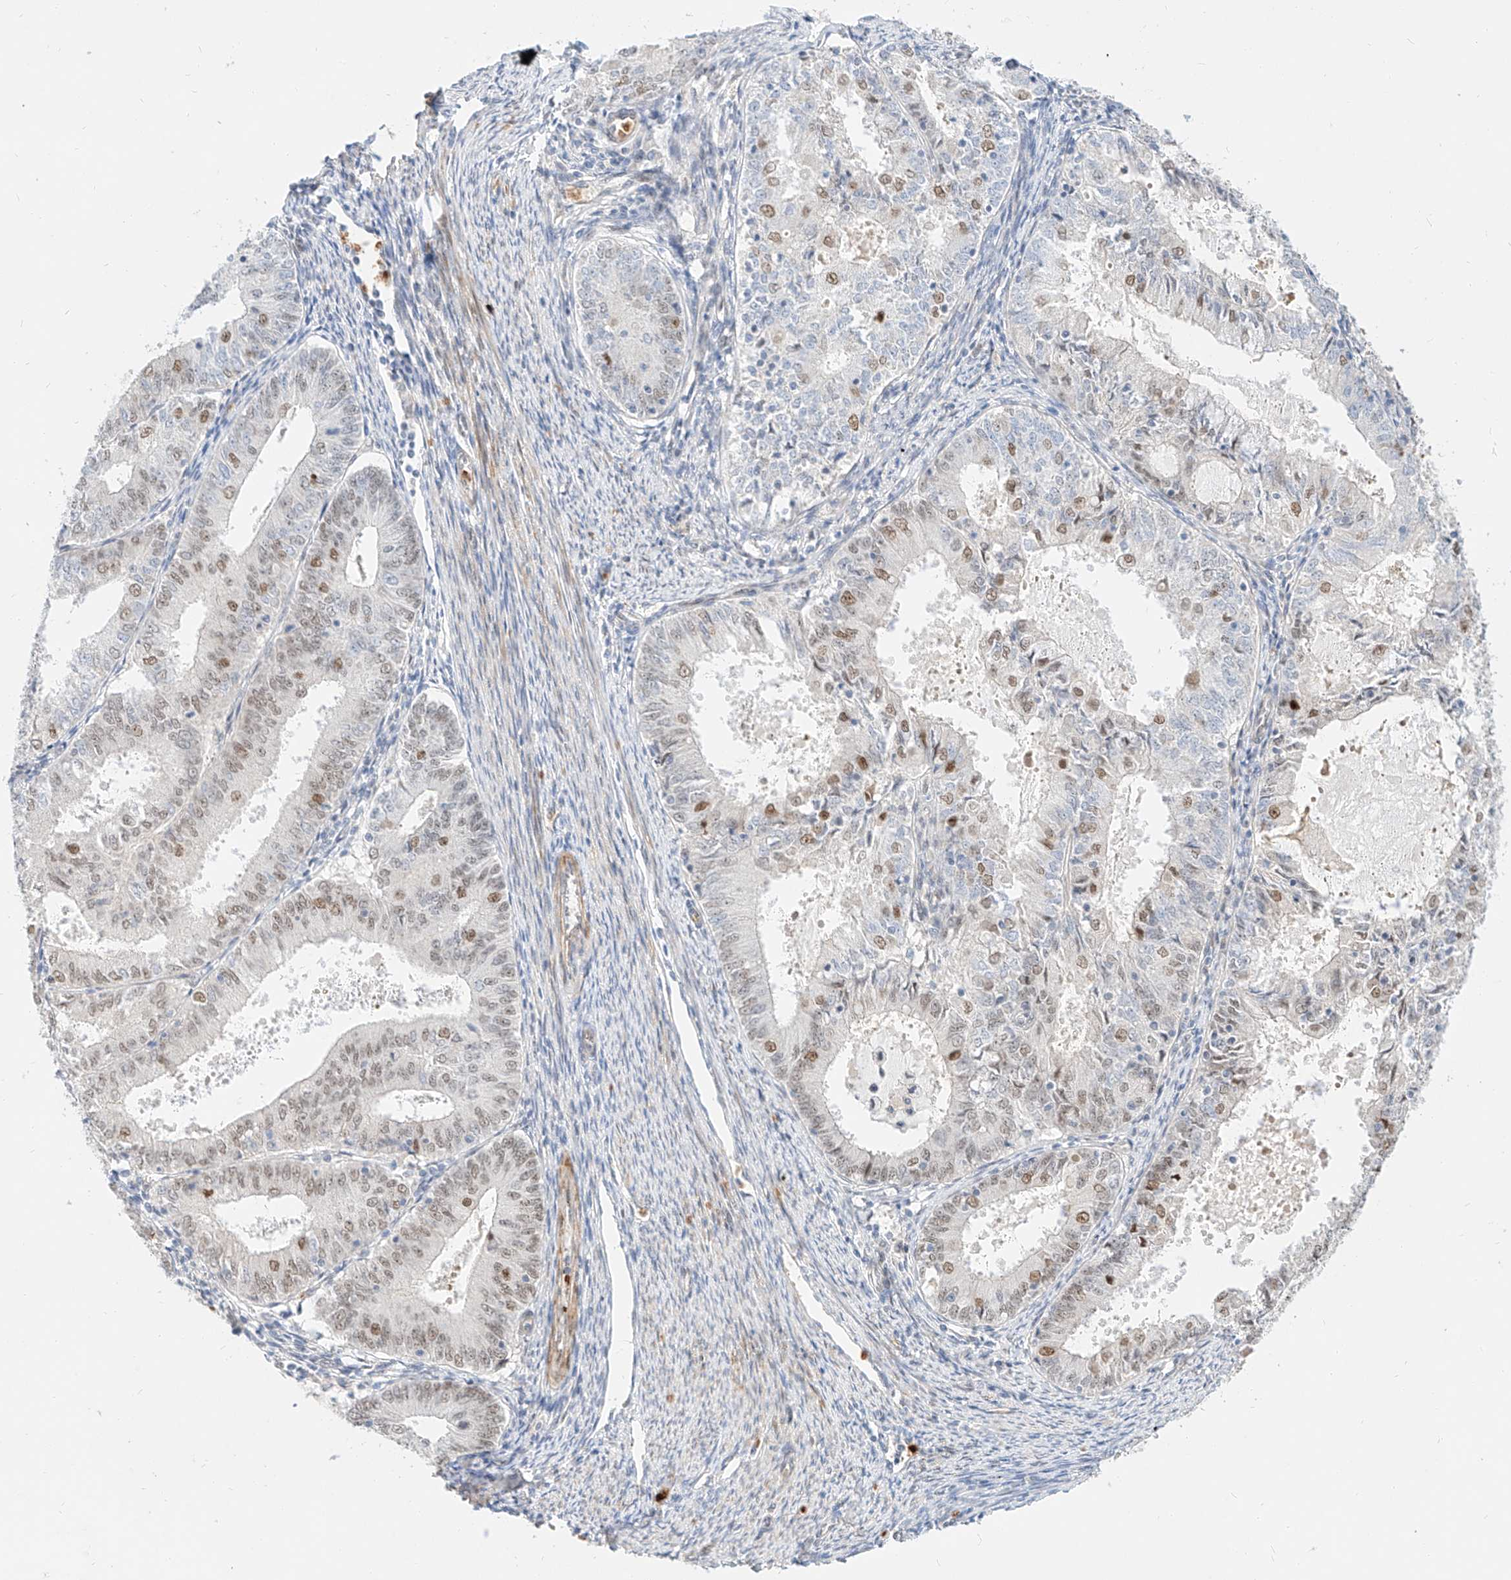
{"staining": {"intensity": "weak", "quantity": ">75%", "location": "nuclear"}, "tissue": "endometrial cancer", "cell_type": "Tumor cells", "image_type": "cancer", "snomed": [{"axis": "morphology", "description": "Adenocarcinoma, NOS"}, {"axis": "topography", "description": "Endometrium"}], "caption": "Human endometrial cancer (adenocarcinoma) stained with a brown dye demonstrates weak nuclear positive staining in approximately >75% of tumor cells.", "gene": "CBX8", "patient": {"sex": "female", "age": 57}}